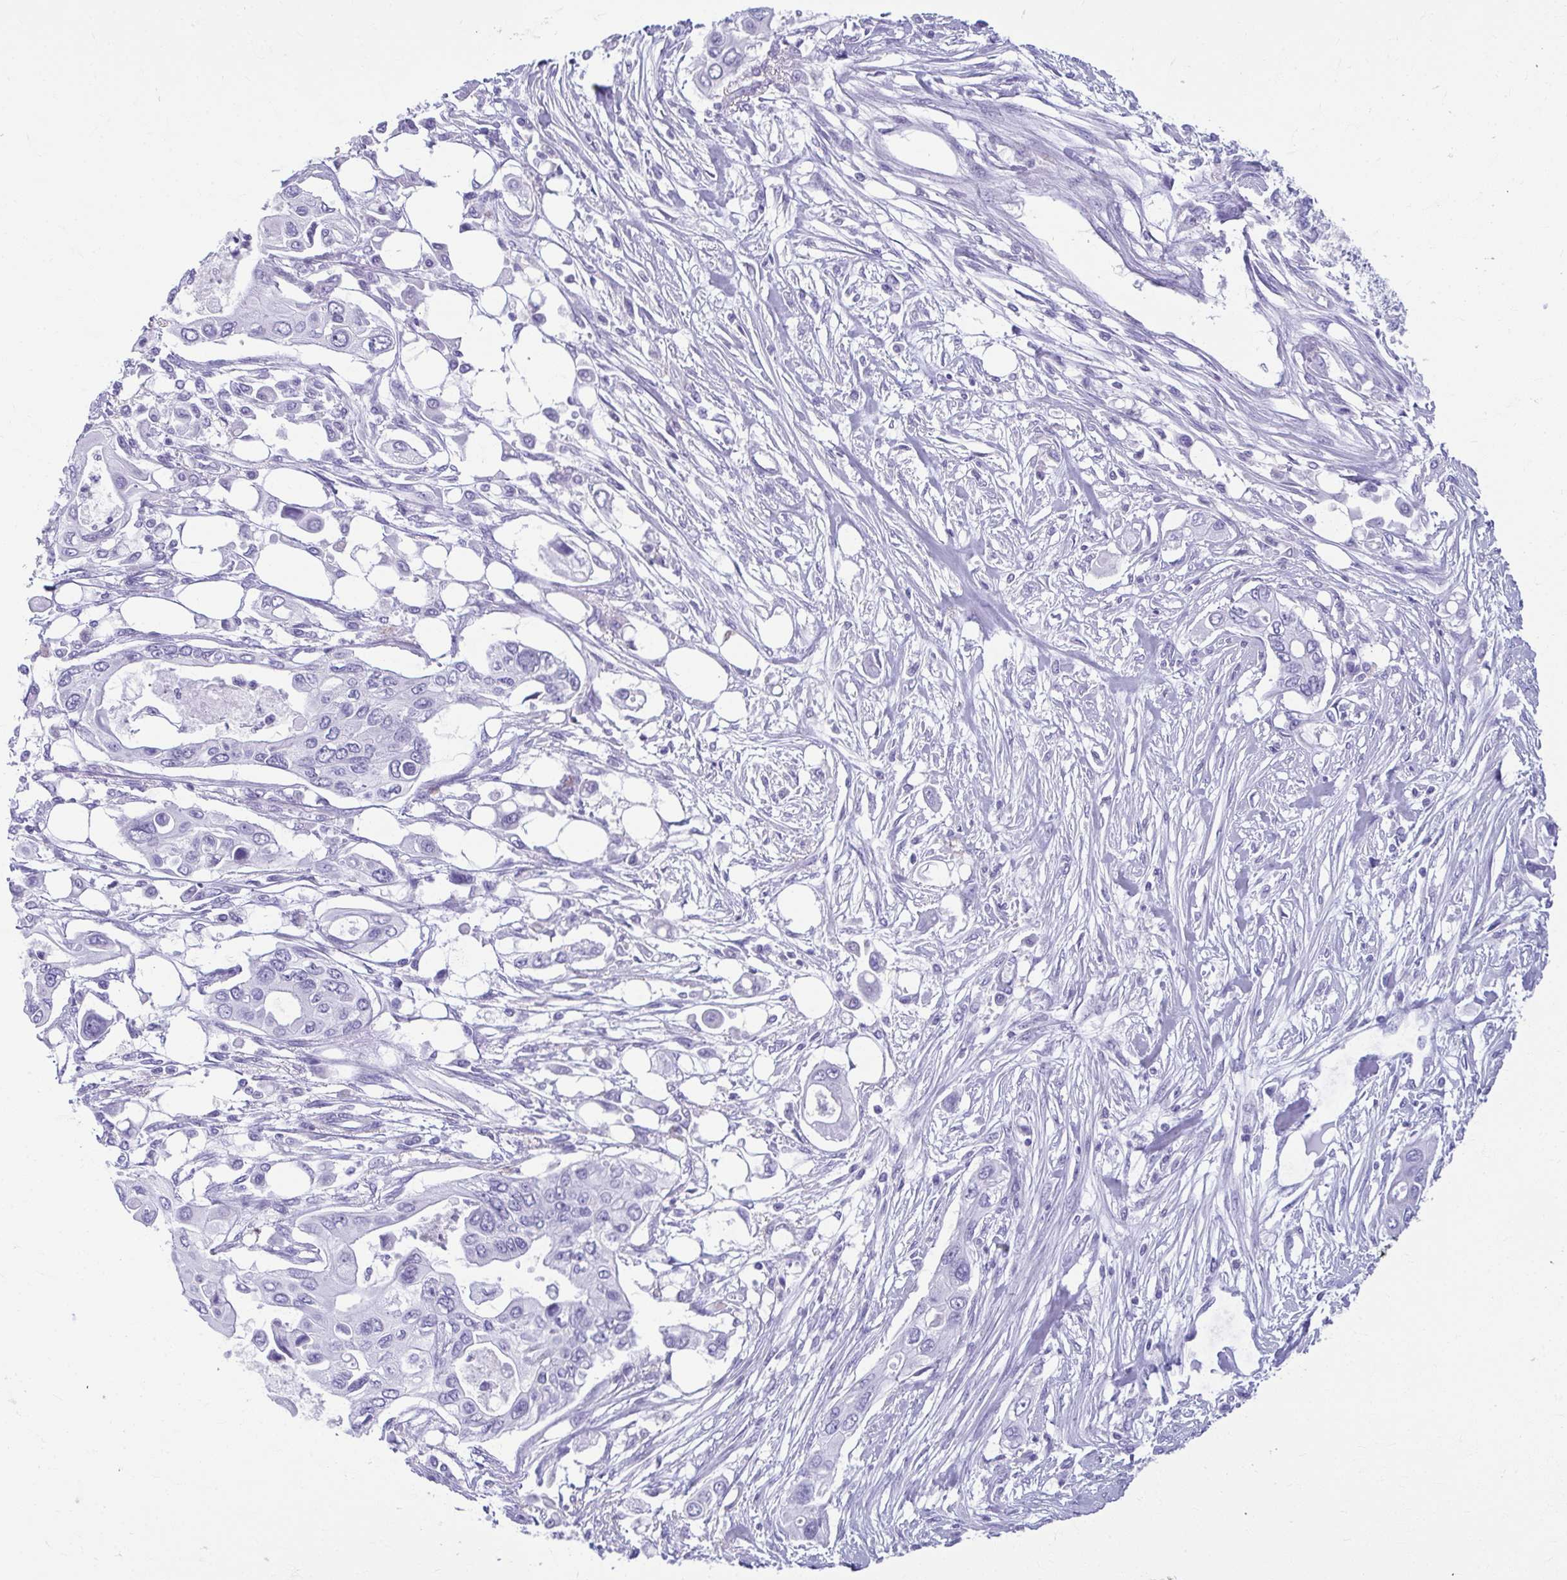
{"staining": {"intensity": "negative", "quantity": "none", "location": "none"}, "tissue": "pancreatic cancer", "cell_type": "Tumor cells", "image_type": "cancer", "snomed": [{"axis": "morphology", "description": "Adenocarcinoma, NOS"}, {"axis": "topography", "description": "Pancreas"}], "caption": "High magnification brightfield microscopy of pancreatic cancer stained with DAB (brown) and counterstained with hematoxylin (blue): tumor cells show no significant staining. (DAB (3,3'-diaminobenzidine) immunohistochemistry with hematoxylin counter stain).", "gene": "TCEAL3", "patient": {"sex": "female", "age": 63}}